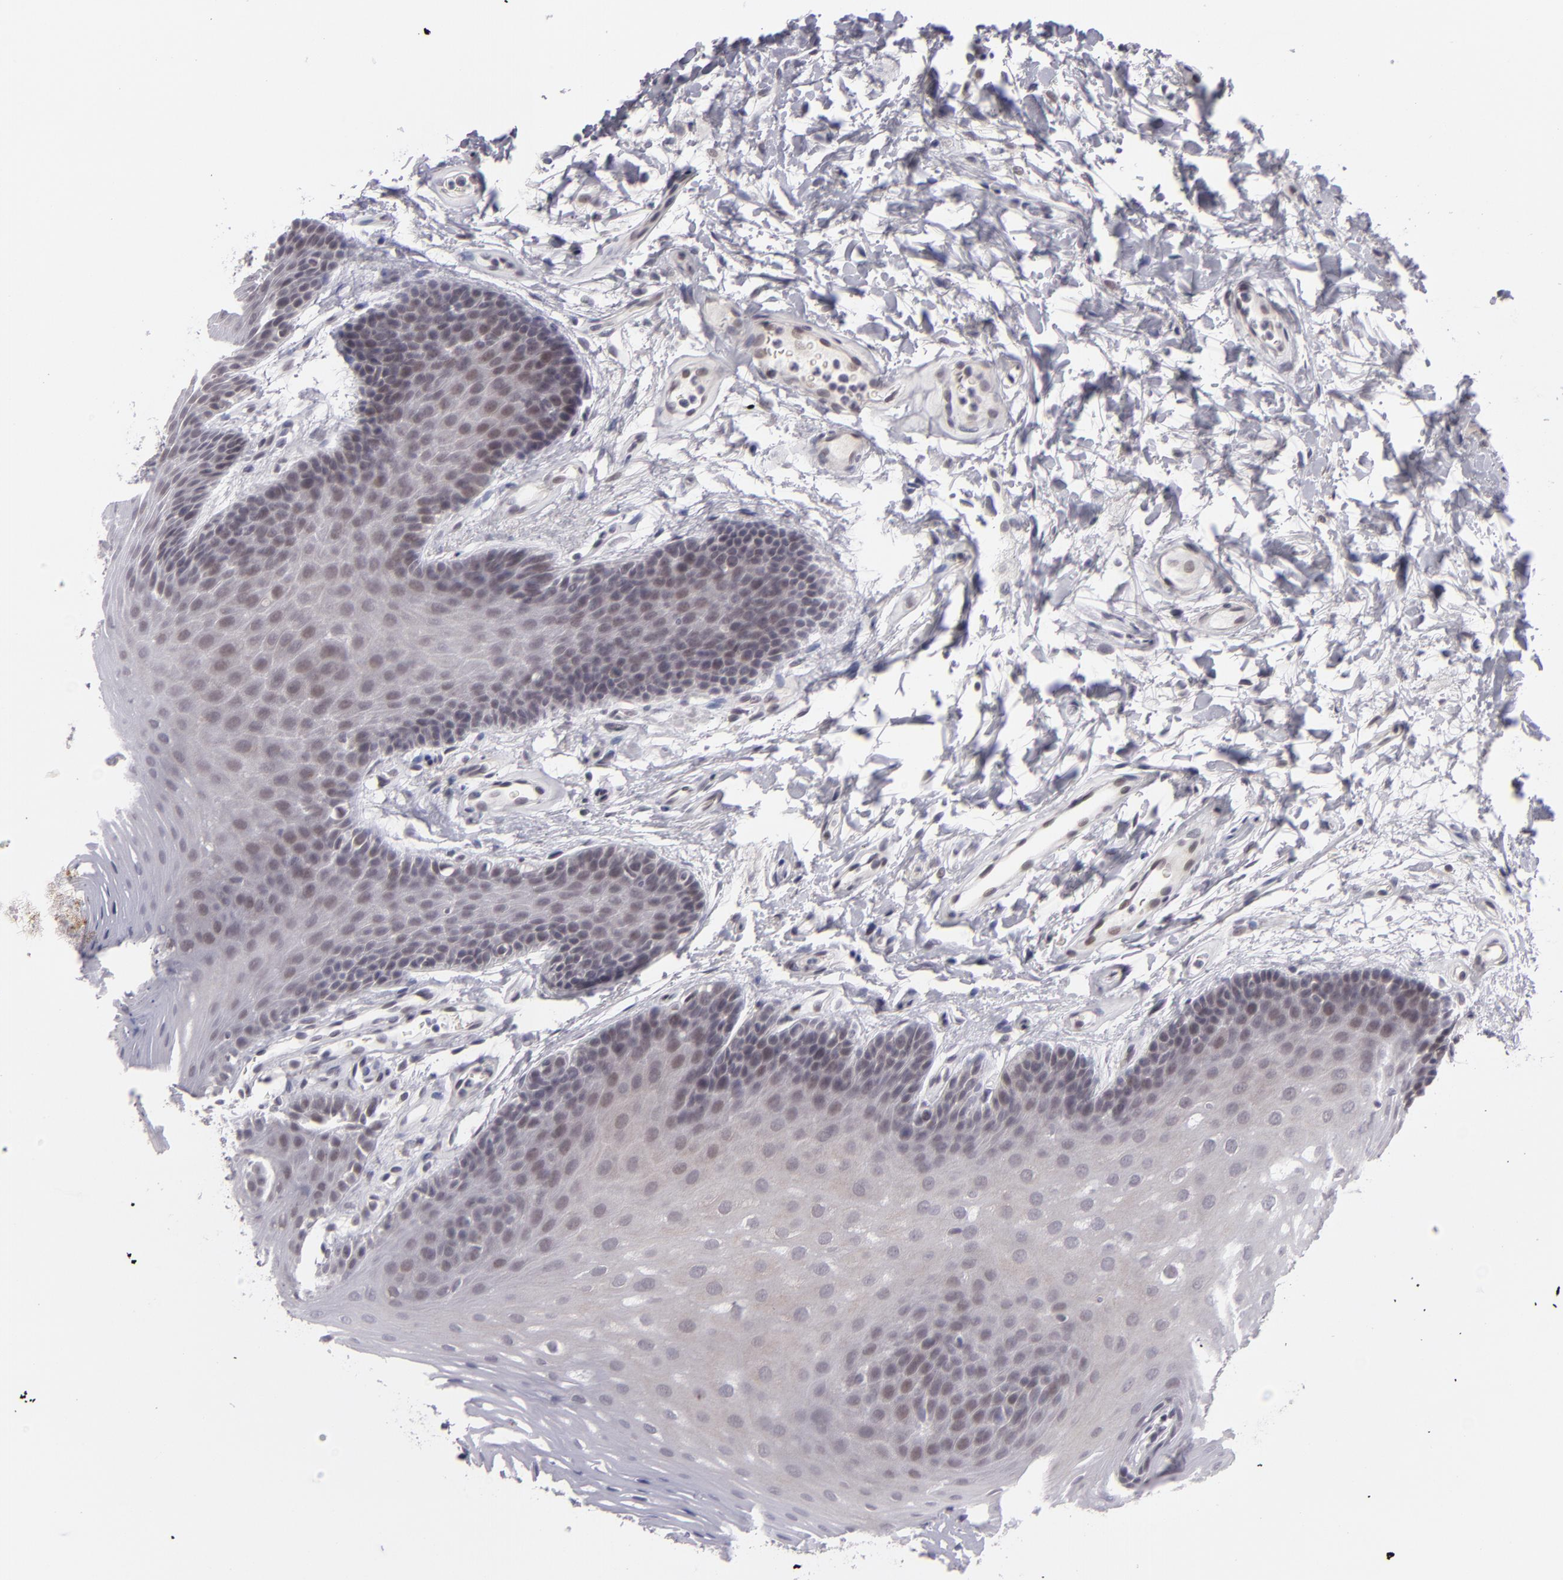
{"staining": {"intensity": "weak", "quantity": "<25%", "location": "nuclear"}, "tissue": "oral mucosa", "cell_type": "Squamous epithelial cells", "image_type": "normal", "snomed": [{"axis": "morphology", "description": "Normal tissue, NOS"}, {"axis": "topography", "description": "Oral tissue"}], "caption": "A histopathology image of oral mucosa stained for a protein reveals no brown staining in squamous epithelial cells. The staining was performed using DAB (3,3'-diaminobenzidine) to visualize the protein expression in brown, while the nuclei were stained in blue with hematoxylin (Magnification: 20x).", "gene": "ZNF205", "patient": {"sex": "male", "age": 62}}